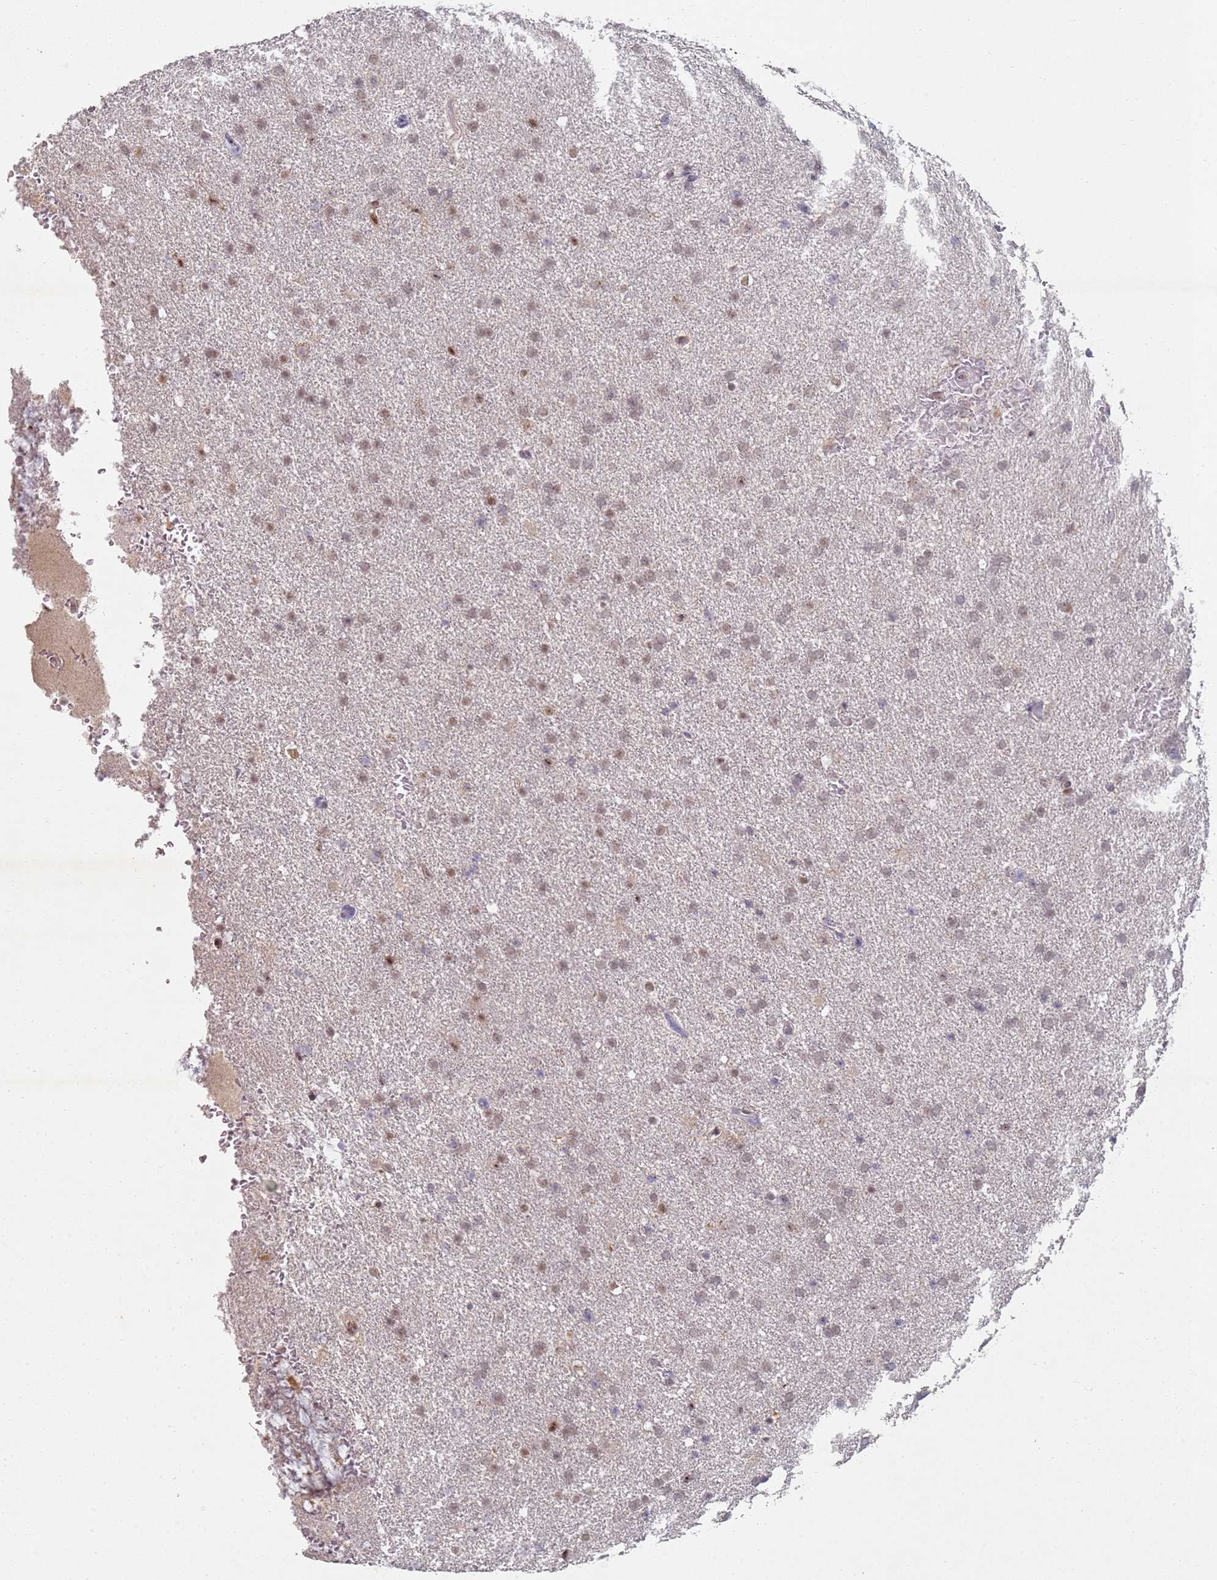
{"staining": {"intensity": "weak", "quantity": ">75%", "location": "nuclear"}, "tissue": "glioma", "cell_type": "Tumor cells", "image_type": "cancer", "snomed": [{"axis": "morphology", "description": "Glioma, malignant, High grade"}, {"axis": "topography", "description": "Brain"}], "caption": "Glioma was stained to show a protein in brown. There is low levels of weak nuclear expression in about >75% of tumor cells. Using DAB (3,3'-diaminobenzidine) (brown) and hematoxylin (blue) stains, captured at high magnification using brightfield microscopy.", "gene": "ATF6B", "patient": {"sex": "male", "age": 72}}